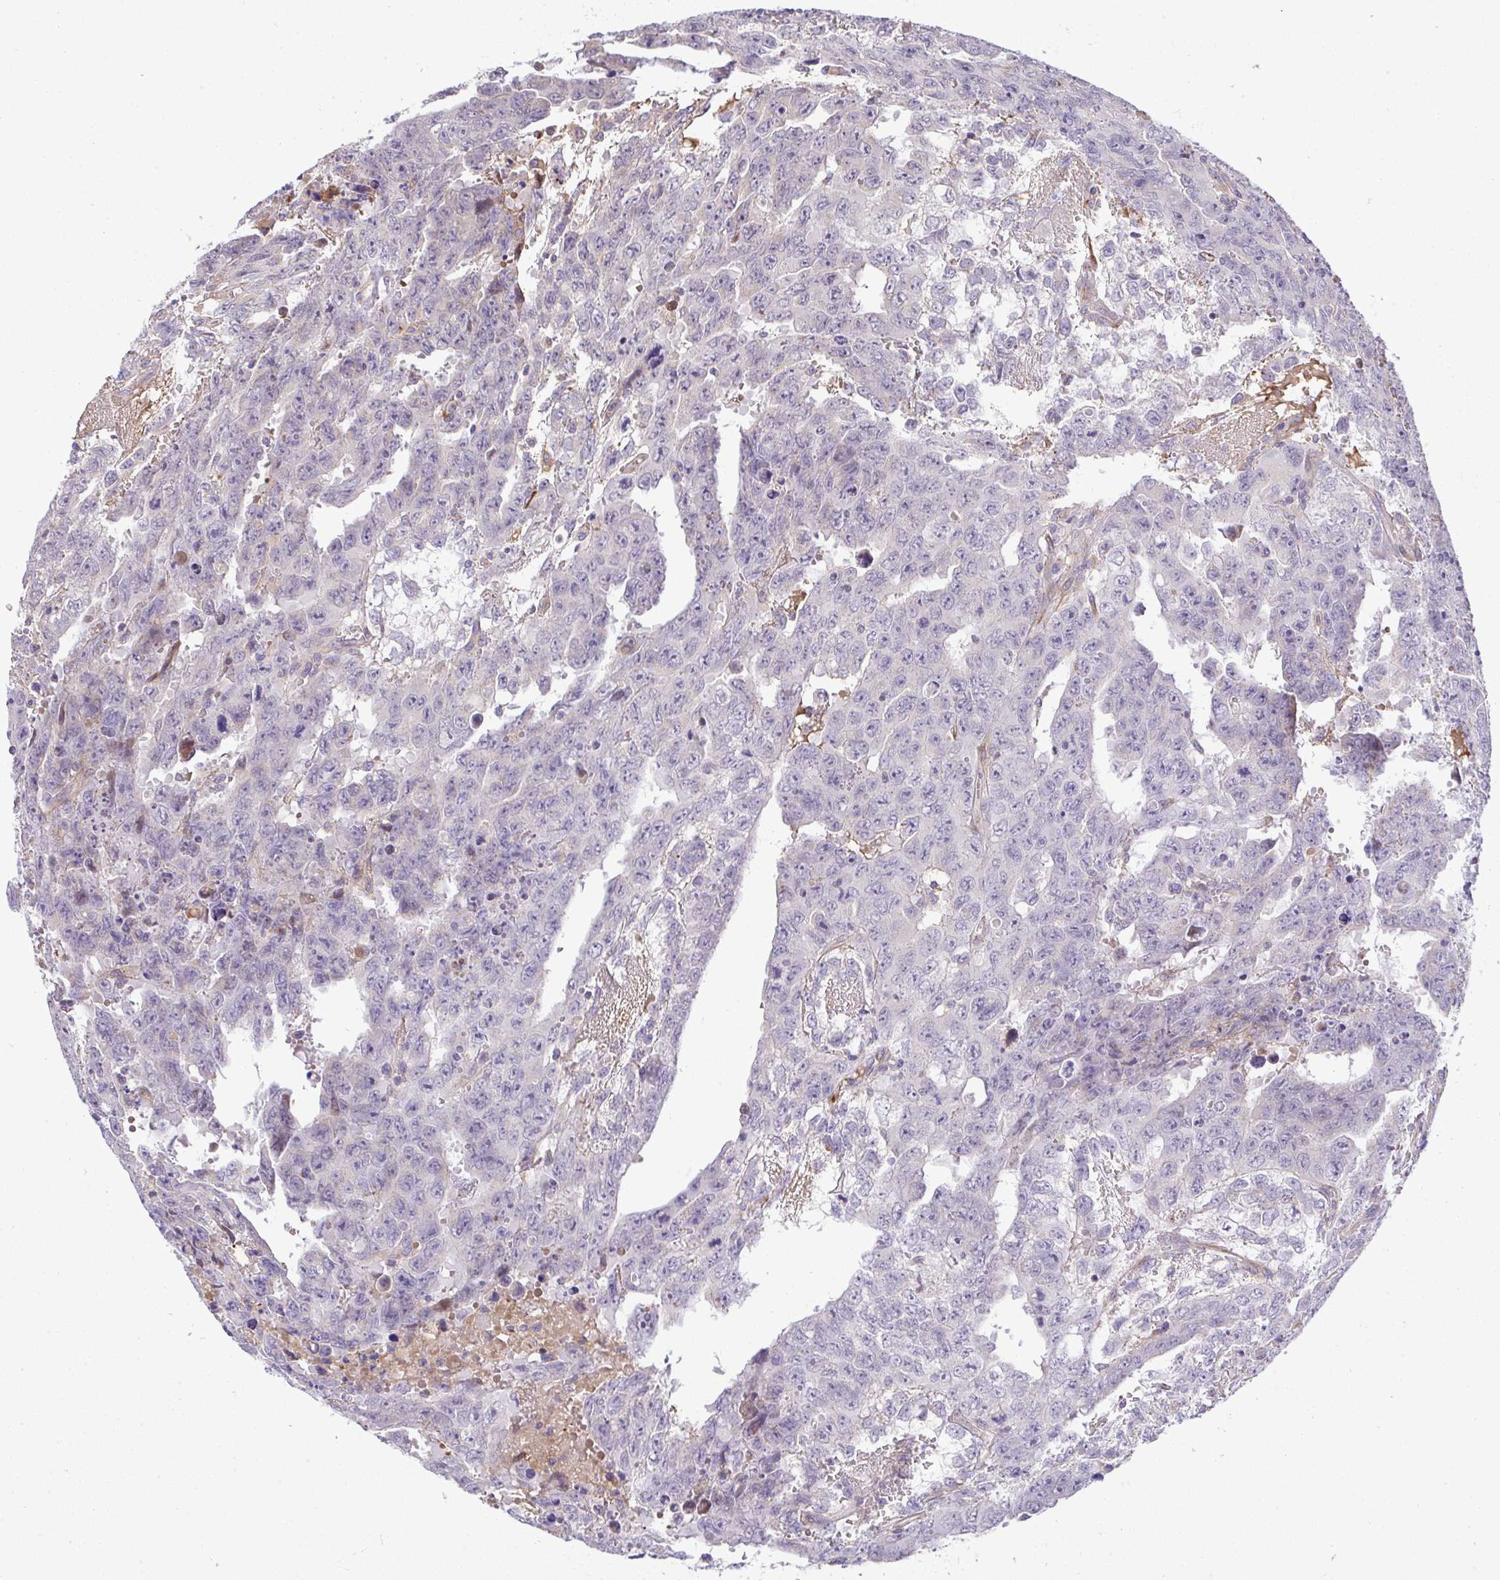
{"staining": {"intensity": "negative", "quantity": "none", "location": "none"}, "tissue": "testis cancer", "cell_type": "Tumor cells", "image_type": "cancer", "snomed": [{"axis": "morphology", "description": "Carcinoma, Embryonal, NOS"}, {"axis": "topography", "description": "Testis"}], "caption": "Protein analysis of testis cancer exhibits no significant staining in tumor cells. (Immunohistochemistry, brightfield microscopy, high magnification).", "gene": "GRID2", "patient": {"sex": "male", "age": 24}}